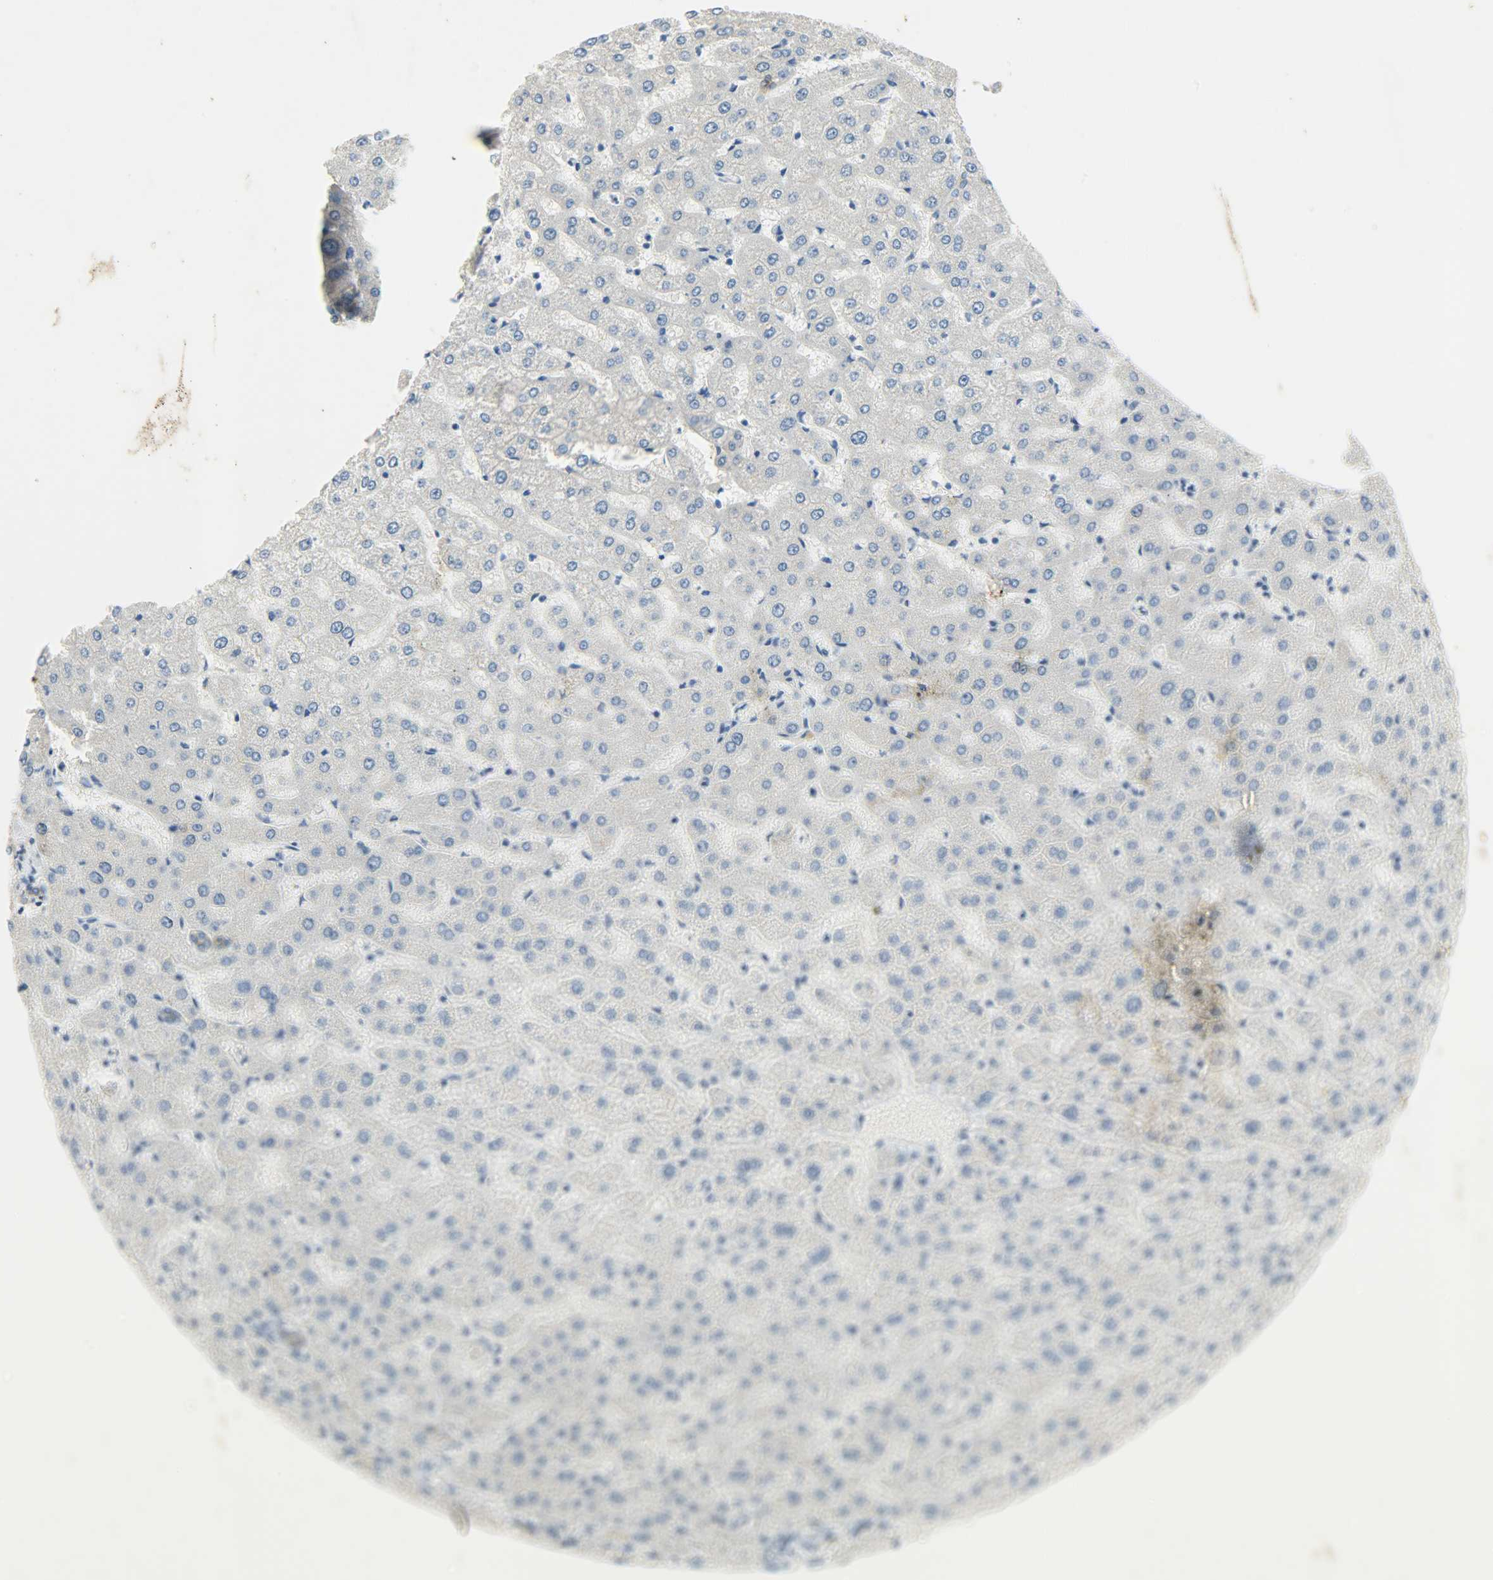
{"staining": {"intensity": "moderate", "quantity": ">75%", "location": "cytoplasmic/membranous"}, "tissue": "liver", "cell_type": "Cholangiocytes", "image_type": "normal", "snomed": [{"axis": "morphology", "description": "Normal tissue, NOS"}, {"axis": "morphology", "description": "Fibrosis, NOS"}, {"axis": "topography", "description": "Liver"}], "caption": "DAB immunohistochemical staining of benign human liver displays moderate cytoplasmic/membranous protein positivity in approximately >75% of cholangiocytes. The protein is stained brown, and the nuclei are stained in blue (DAB IHC with brightfield microscopy, high magnification).", "gene": "DSG2", "patient": {"sex": "female", "age": 29}}